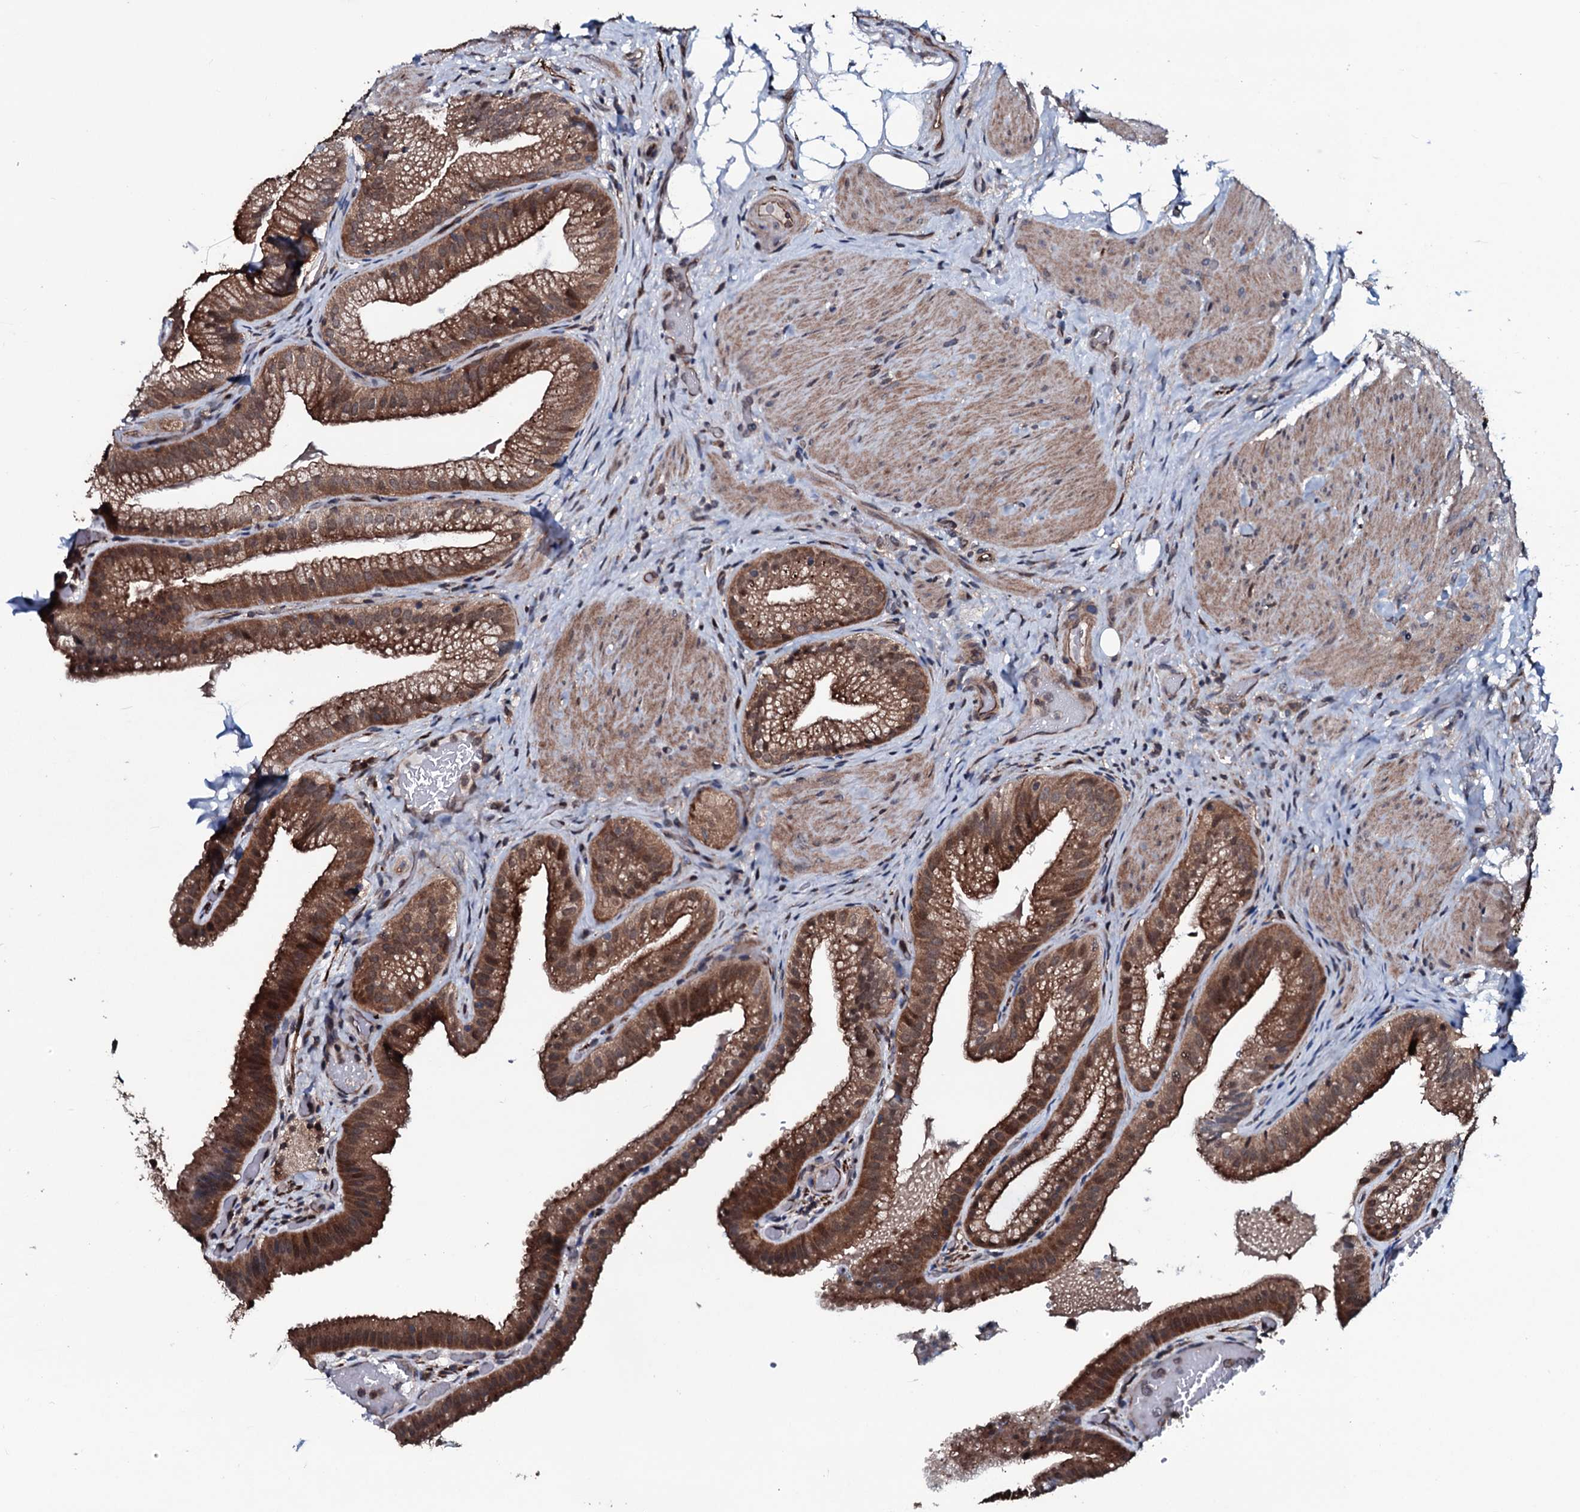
{"staining": {"intensity": "strong", "quantity": ">75%", "location": "cytoplasmic/membranous,nuclear"}, "tissue": "gallbladder", "cell_type": "Glandular cells", "image_type": "normal", "snomed": [{"axis": "morphology", "description": "Normal tissue, NOS"}, {"axis": "morphology", "description": "Inflammation, NOS"}, {"axis": "topography", "description": "Gallbladder"}], "caption": "This histopathology image reveals IHC staining of normal gallbladder, with high strong cytoplasmic/membranous,nuclear expression in approximately >75% of glandular cells.", "gene": "OGFOD2", "patient": {"sex": "male", "age": 51}}